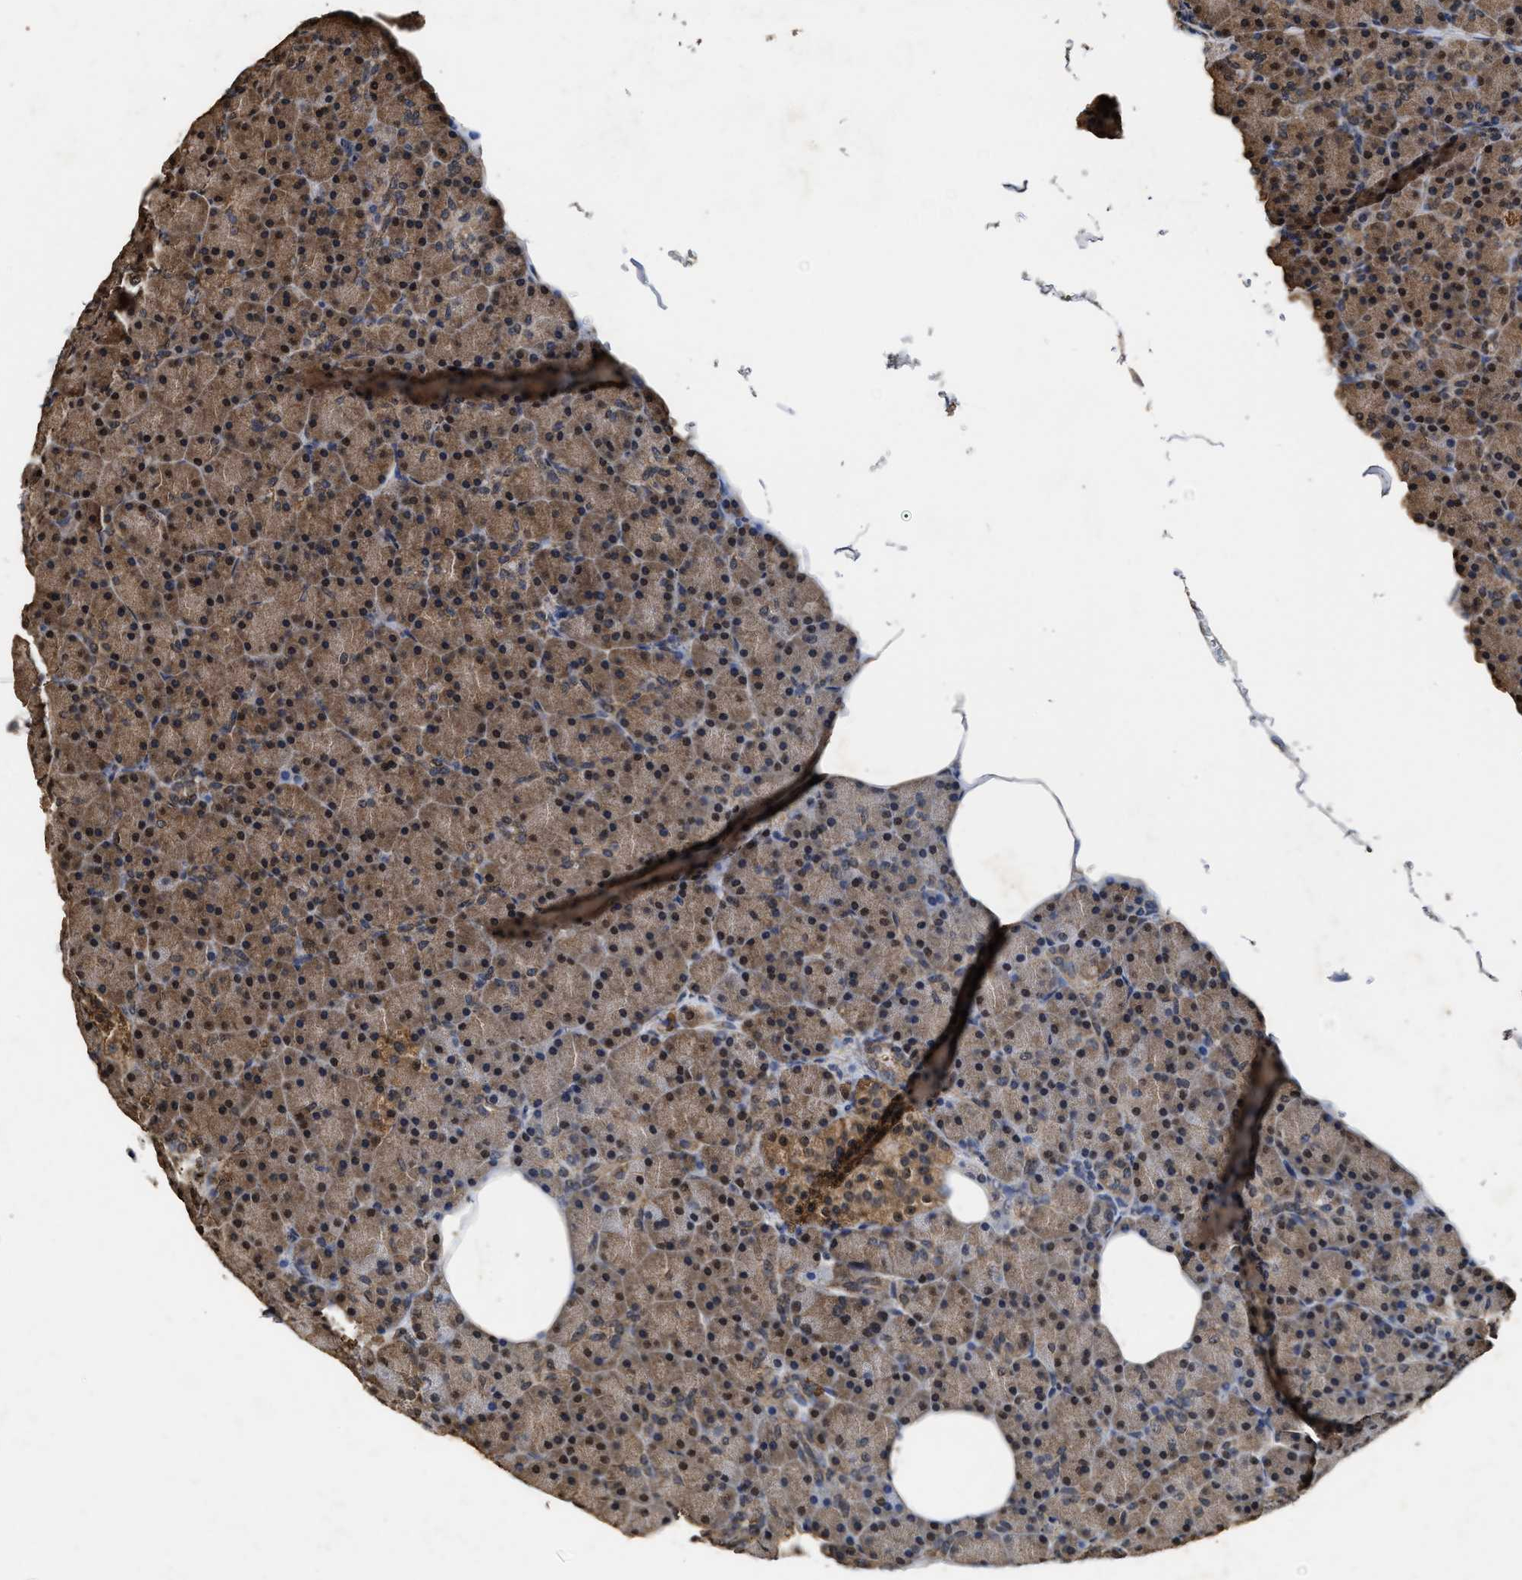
{"staining": {"intensity": "strong", "quantity": ">75%", "location": "cytoplasmic/membranous,nuclear"}, "tissue": "pancreas", "cell_type": "Exocrine glandular cells", "image_type": "normal", "snomed": [{"axis": "morphology", "description": "Normal tissue, NOS"}, {"axis": "topography", "description": "Pancreas"}], "caption": "Approximately >75% of exocrine glandular cells in benign human pancreas show strong cytoplasmic/membranous,nuclear protein expression as visualized by brown immunohistochemical staining.", "gene": "YWHAE", "patient": {"sex": "female", "age": 43}}